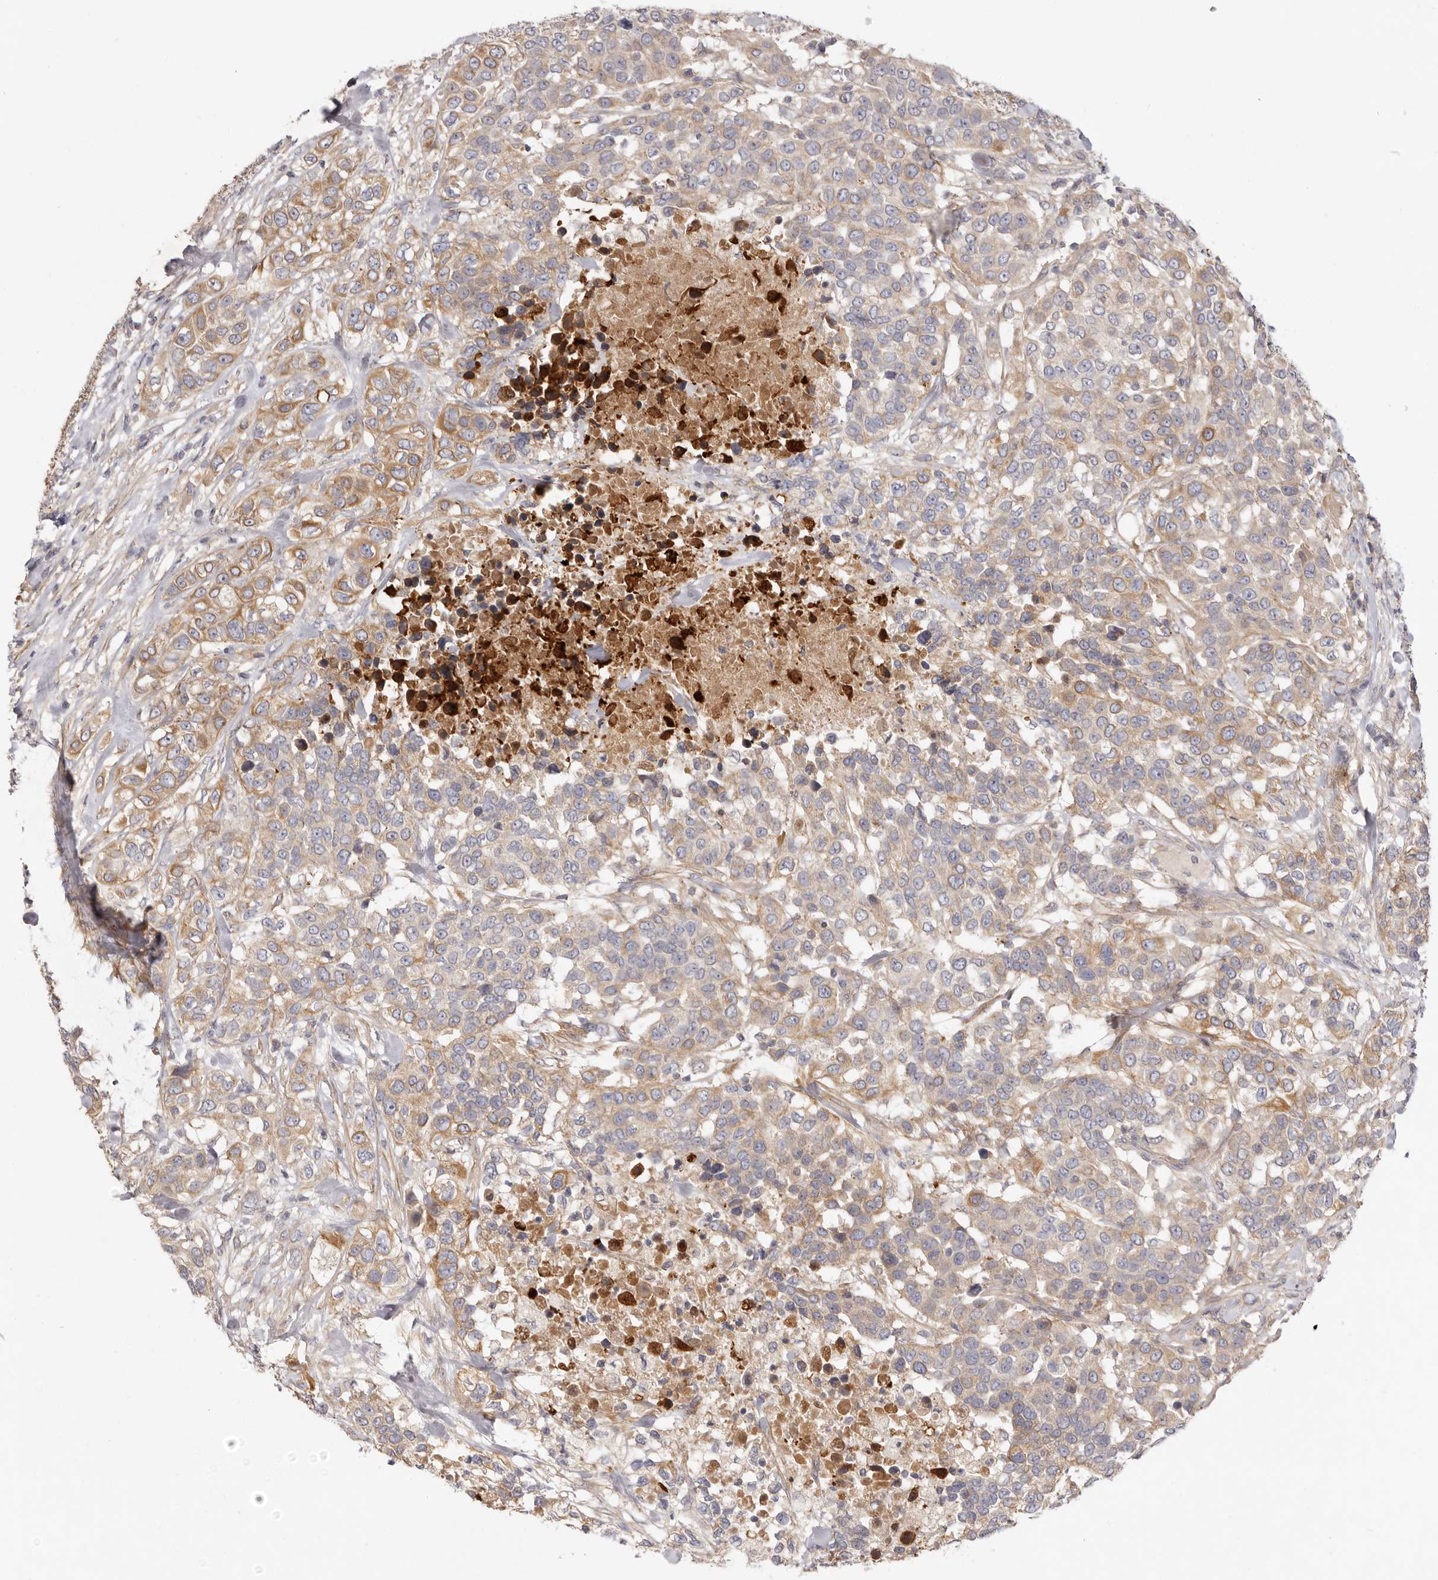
{"staining": {"intensity": "moderate", "quantity": ">75%", "location": "cytoplasmic/membranous"}, "tissue": "urothelial cancer", "cell_type": "Tumor cells", "image_type": "cancer", "snomed": [{"axis": "morphology", "description": "Urothelial carcinoma, High grade"}, {"axis": "topography", "description": "Urinary bladder"}], "caption": "Urothelial carcinoma (high-grade) stained with a brown dye displays moderate cytoplasmic/membranous positive expression in about >75% of tumor cells.", "gene": "ADAMTS9", "patient": {"sex": "female", "age": 80}}